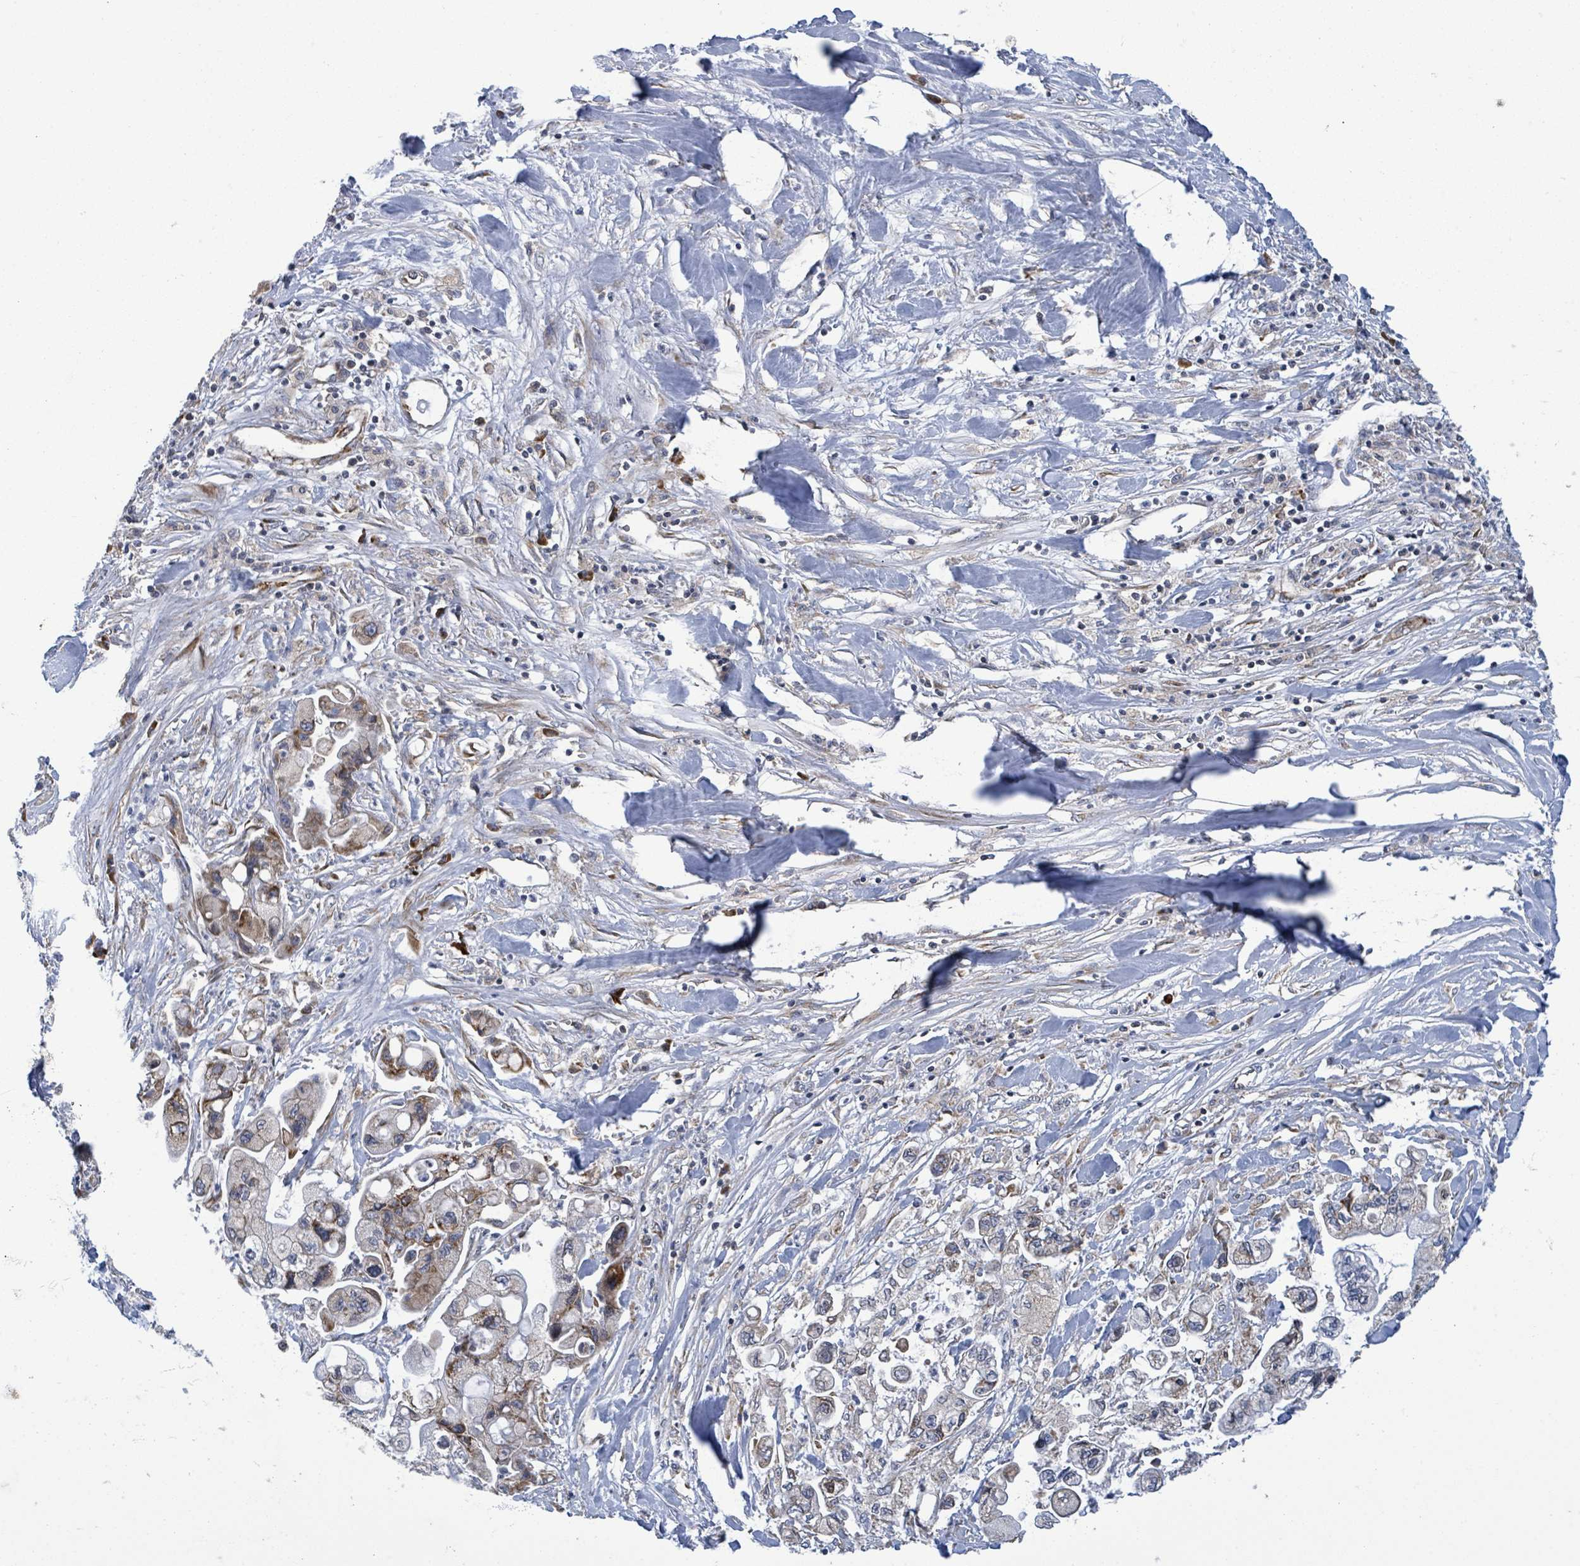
{"staining": {"intensity": "weak", "quantity": "<25%", "location": "cytoplasmic/membranous"}, "tissue": "pancreatic cancer", "cell_type": "Tumor cells", "image_type": "cancer", "snomed": [{"axis": "morphology", "description": "Adenocarcinoma, NOS"}, {"axis": "topography", "description": "Pancreas"}], "caption": "This is an immunohistochemistry (IHC) histopathology image of human pancreatic adenocarcinoma. There is no positivity in tumor cells.", "gene": "NOMO1", "patient": {"sex": "male", "age": 61}}